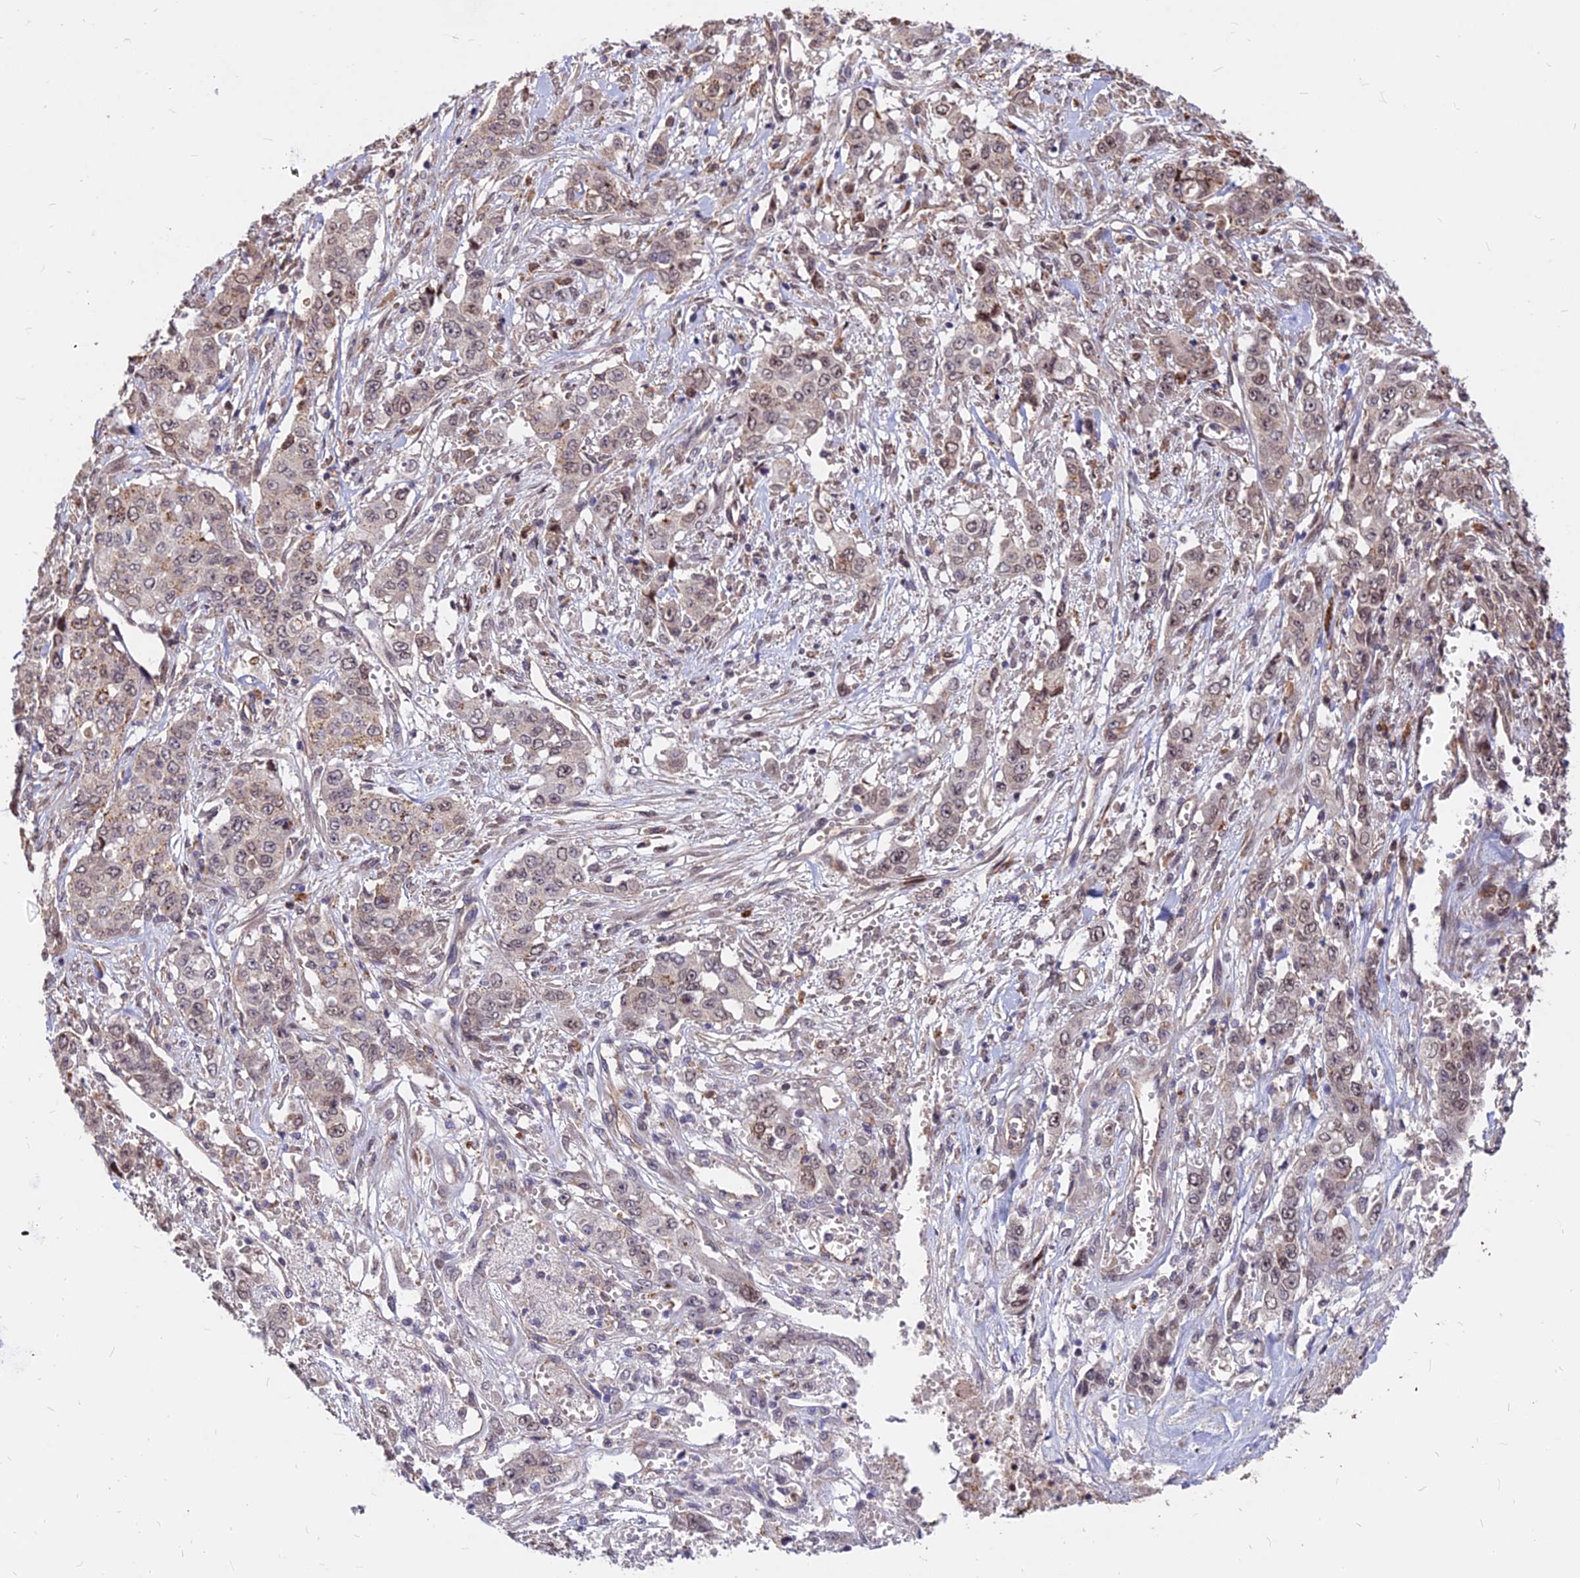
{"staining": {"intensity": "weak", "quantity": "<25%", "location": "nuclear"}, "tissue": "stomach cancer", "cell_type": "Tumor cells", "image_type": "cancer", "snomed": [{"axis": "morphology", "description": "Normal tissue, NOS"}, {"axis": "morphology", "description": "Adenocarcinoma, NOS"}, {"axis": "topography", "description": "Stomach"}], "caption": "High power microscopy photomicrograph of an immunohistochemistry image of adenocarcinoma (stomach), revealing no significant expression in tumor cells.", "gene": "C11orf68", "patient": {"sex": "female", "age": 64}}